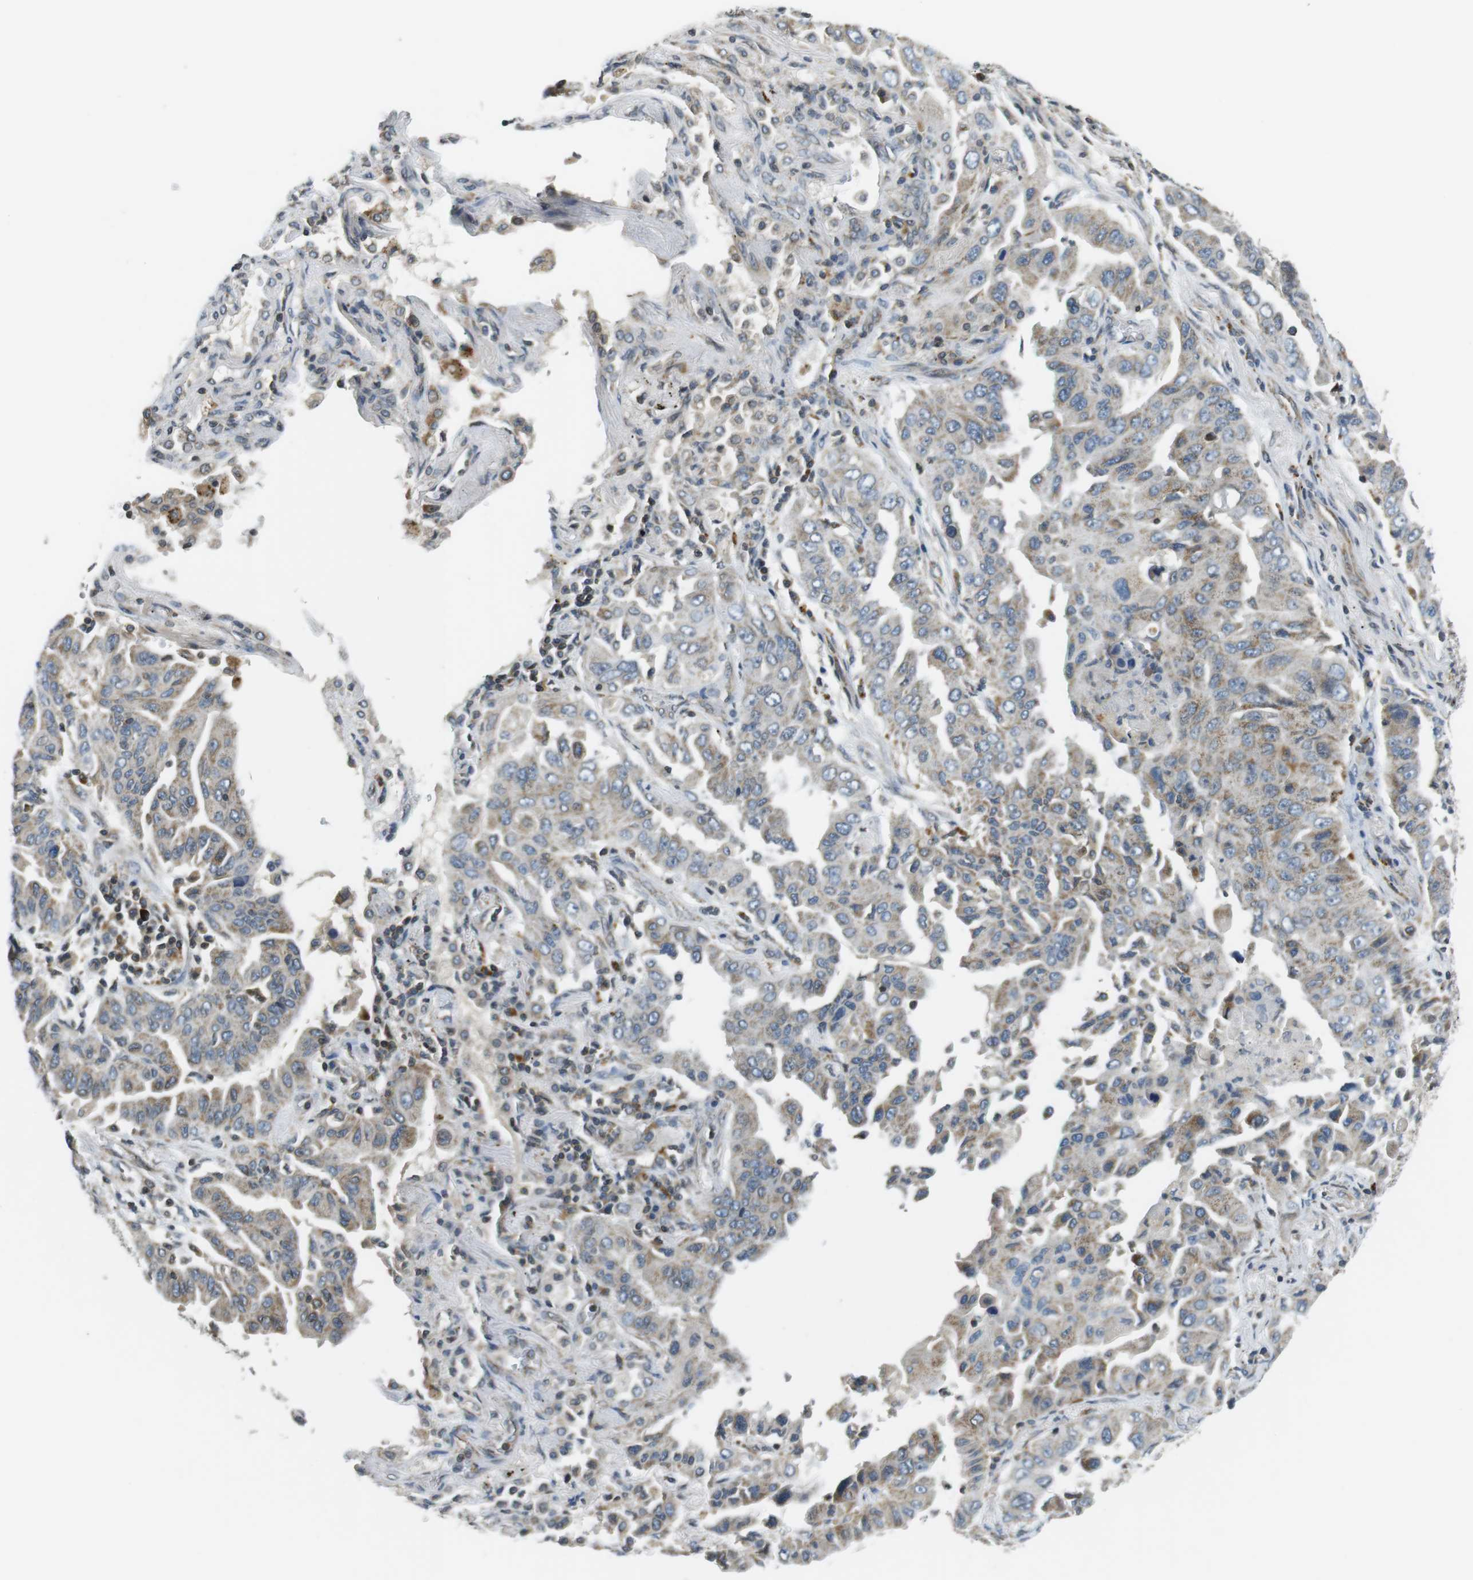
{"staining": {"intensity": "moderate", "quantity": "<25%", "location": "cytoplasmic/membranous"}, "tissue": "lung cancer", "cell_type": "Tumor cells", "image_type": "cancer", "snomed": [{"axis": "morphology", "description": "Adenocarcinoma, NOS"}, {"axis": "topography", "description": "Lung"}], "caption": "The immunohistochemical stain labels moderate cytoplasmic/membranous staining in tumor cells of adenocarcinoma (lung) tissue.", "gene": "TMX4", "patient": {"sex": "female", "age": 65}}